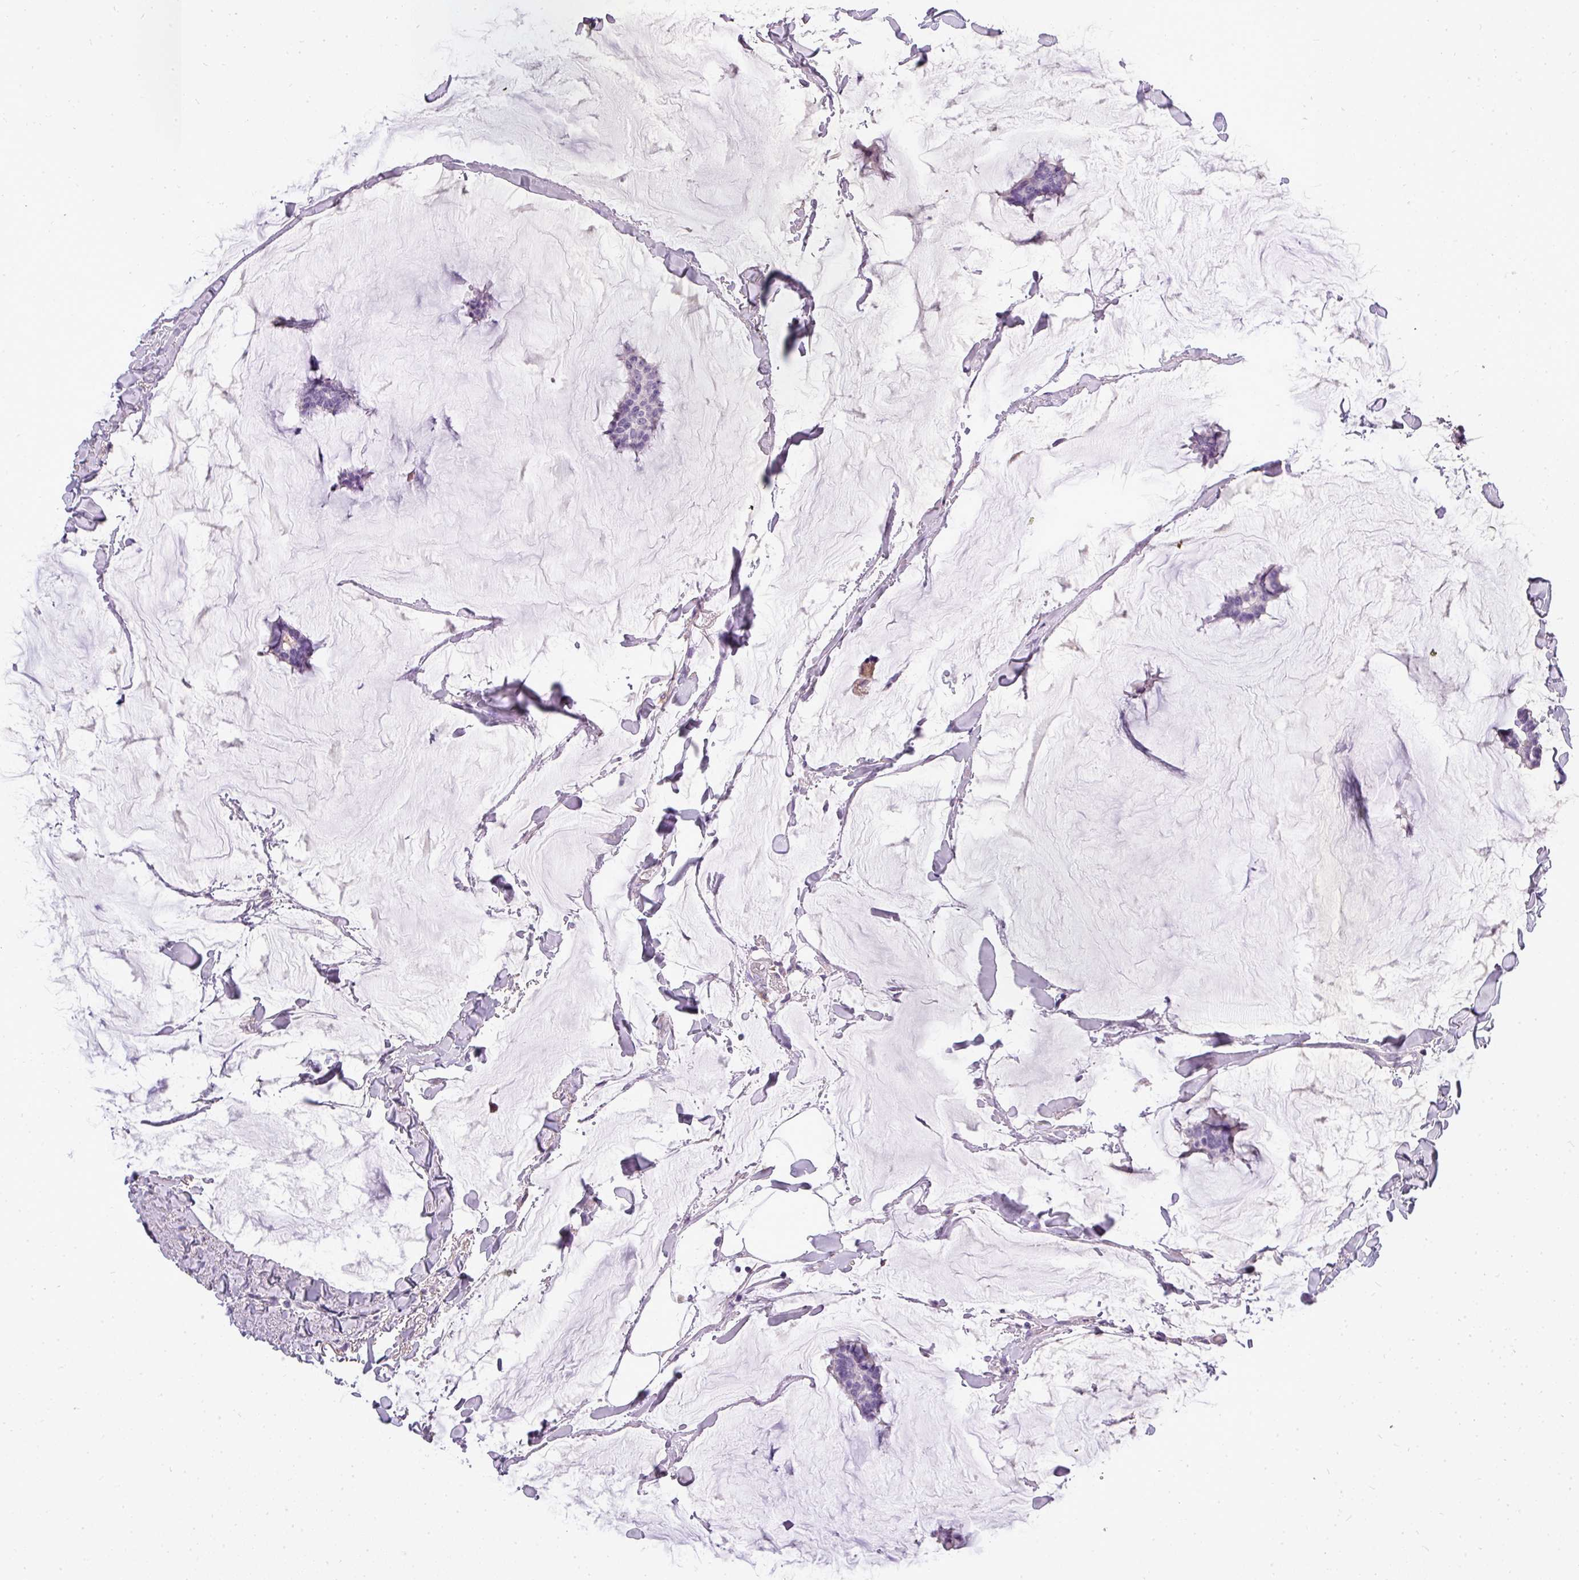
{"staining": {"intensity": "negative", "quantity": "none", "location": "none"}, "tissue": "breast cancer", "cell_type": "Tumor cells", "image_type": "cancer", "snomed": [{"axis": "morphology", "description": "Duct carcinoma"}, {"axis": "topography", "description": "Breast"}], "caption": "This is an IHC image of breast cancer. There is no staining in tumor cells.", "gene": "ATP6V1D", "patient": {"sex": "female", "age": 93}}